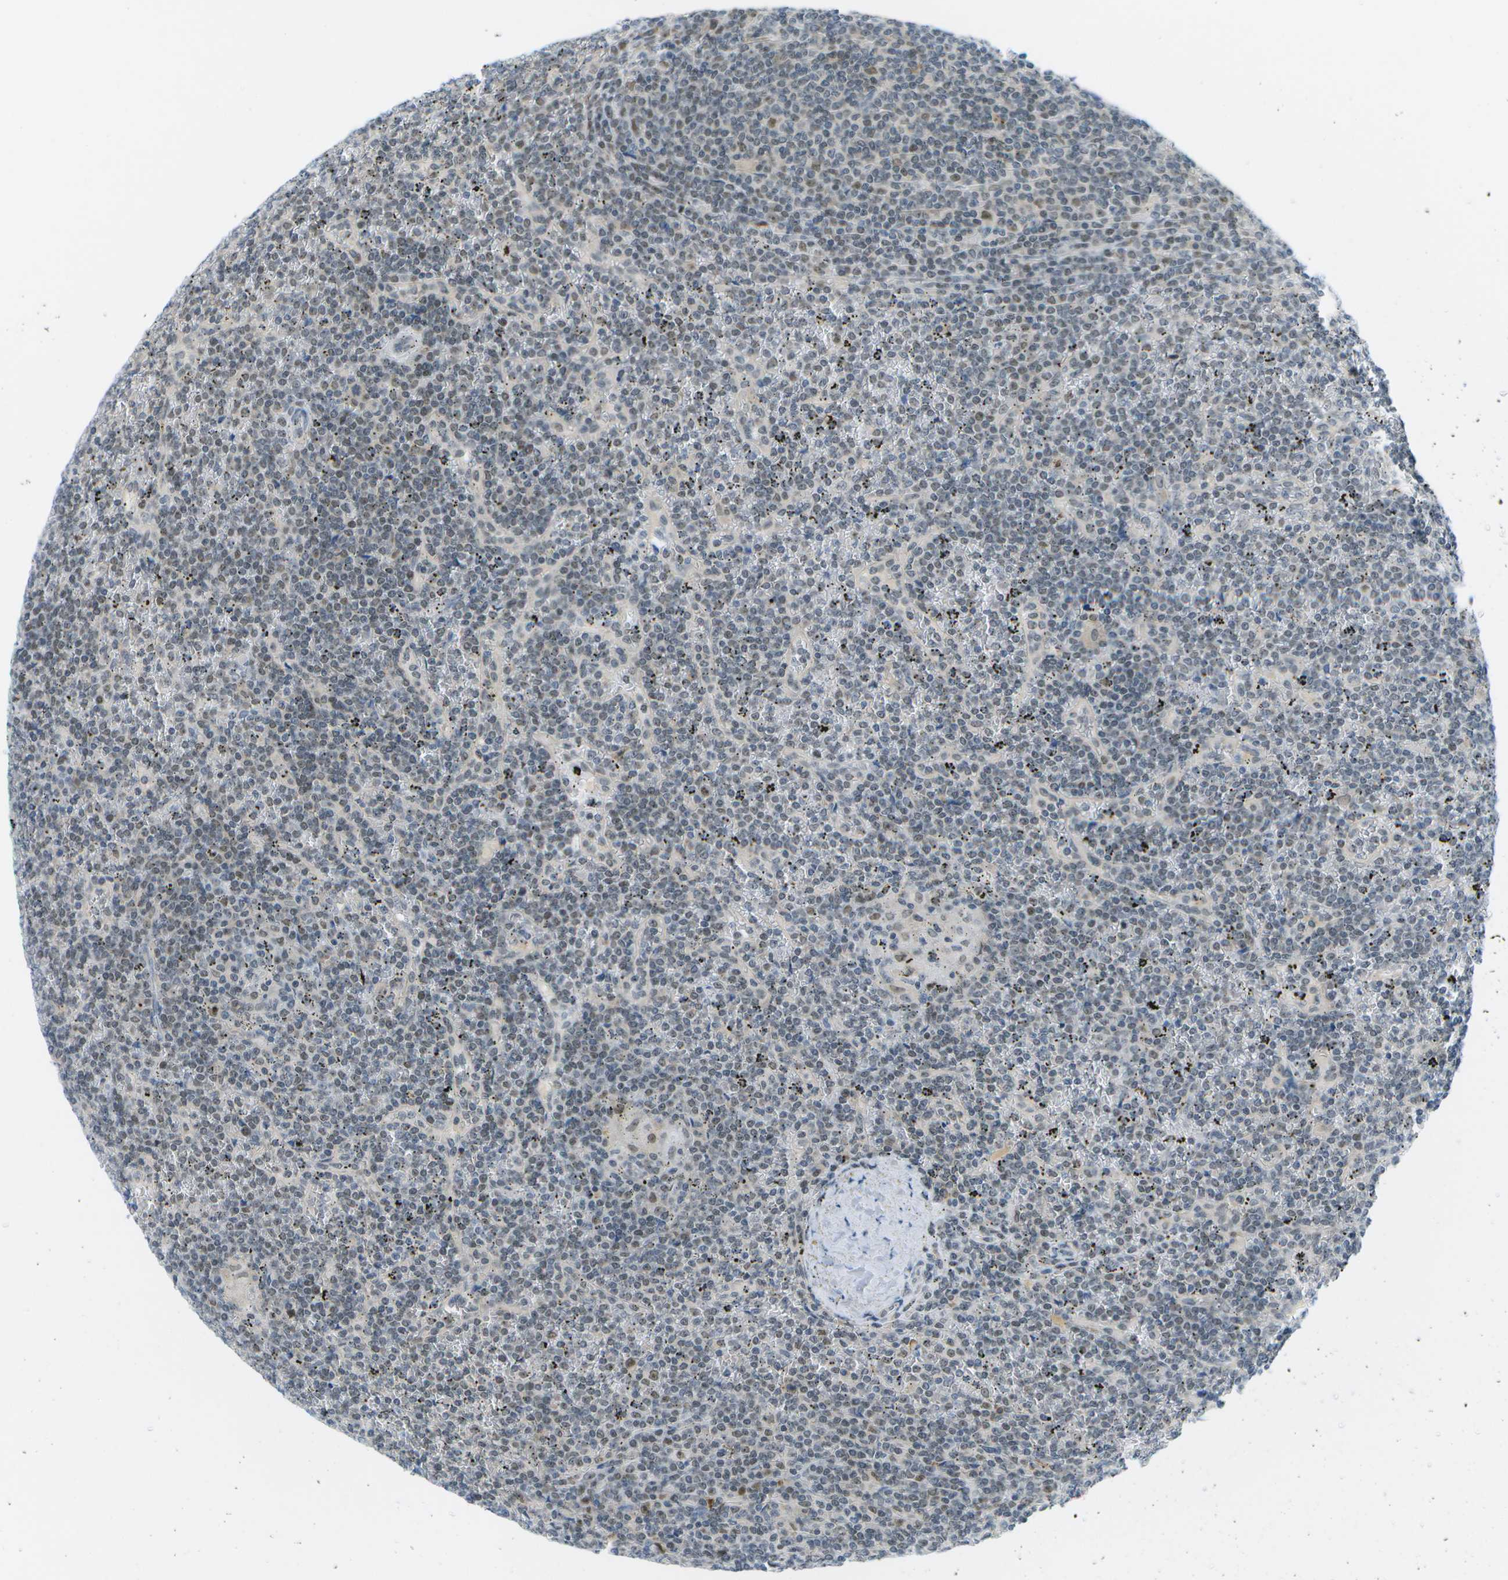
{"staining": {"intensity": "weak", "quantity": "<25%", "location": "nuclear"}, "tissue": "lymphoma", "cell_type": "Tumor cells", "image_type": "cancer", "snomed": [{"axis": "morphology", "description": "Malignant lymphoma, non-Hodgkin's type, Low grade"}, {"axis": "topography", "description": "Spleen"}], "caption": "An IHC photomicrograph of low-grade malignant lymphoma, non-Hodgkin's type is shown. There is no staining in tumor cells of low-grade malignant lymphoma, non-Hodgkin's type.", "gene": "PITHD1", "patient": {"sex": "female", "age": 19}}